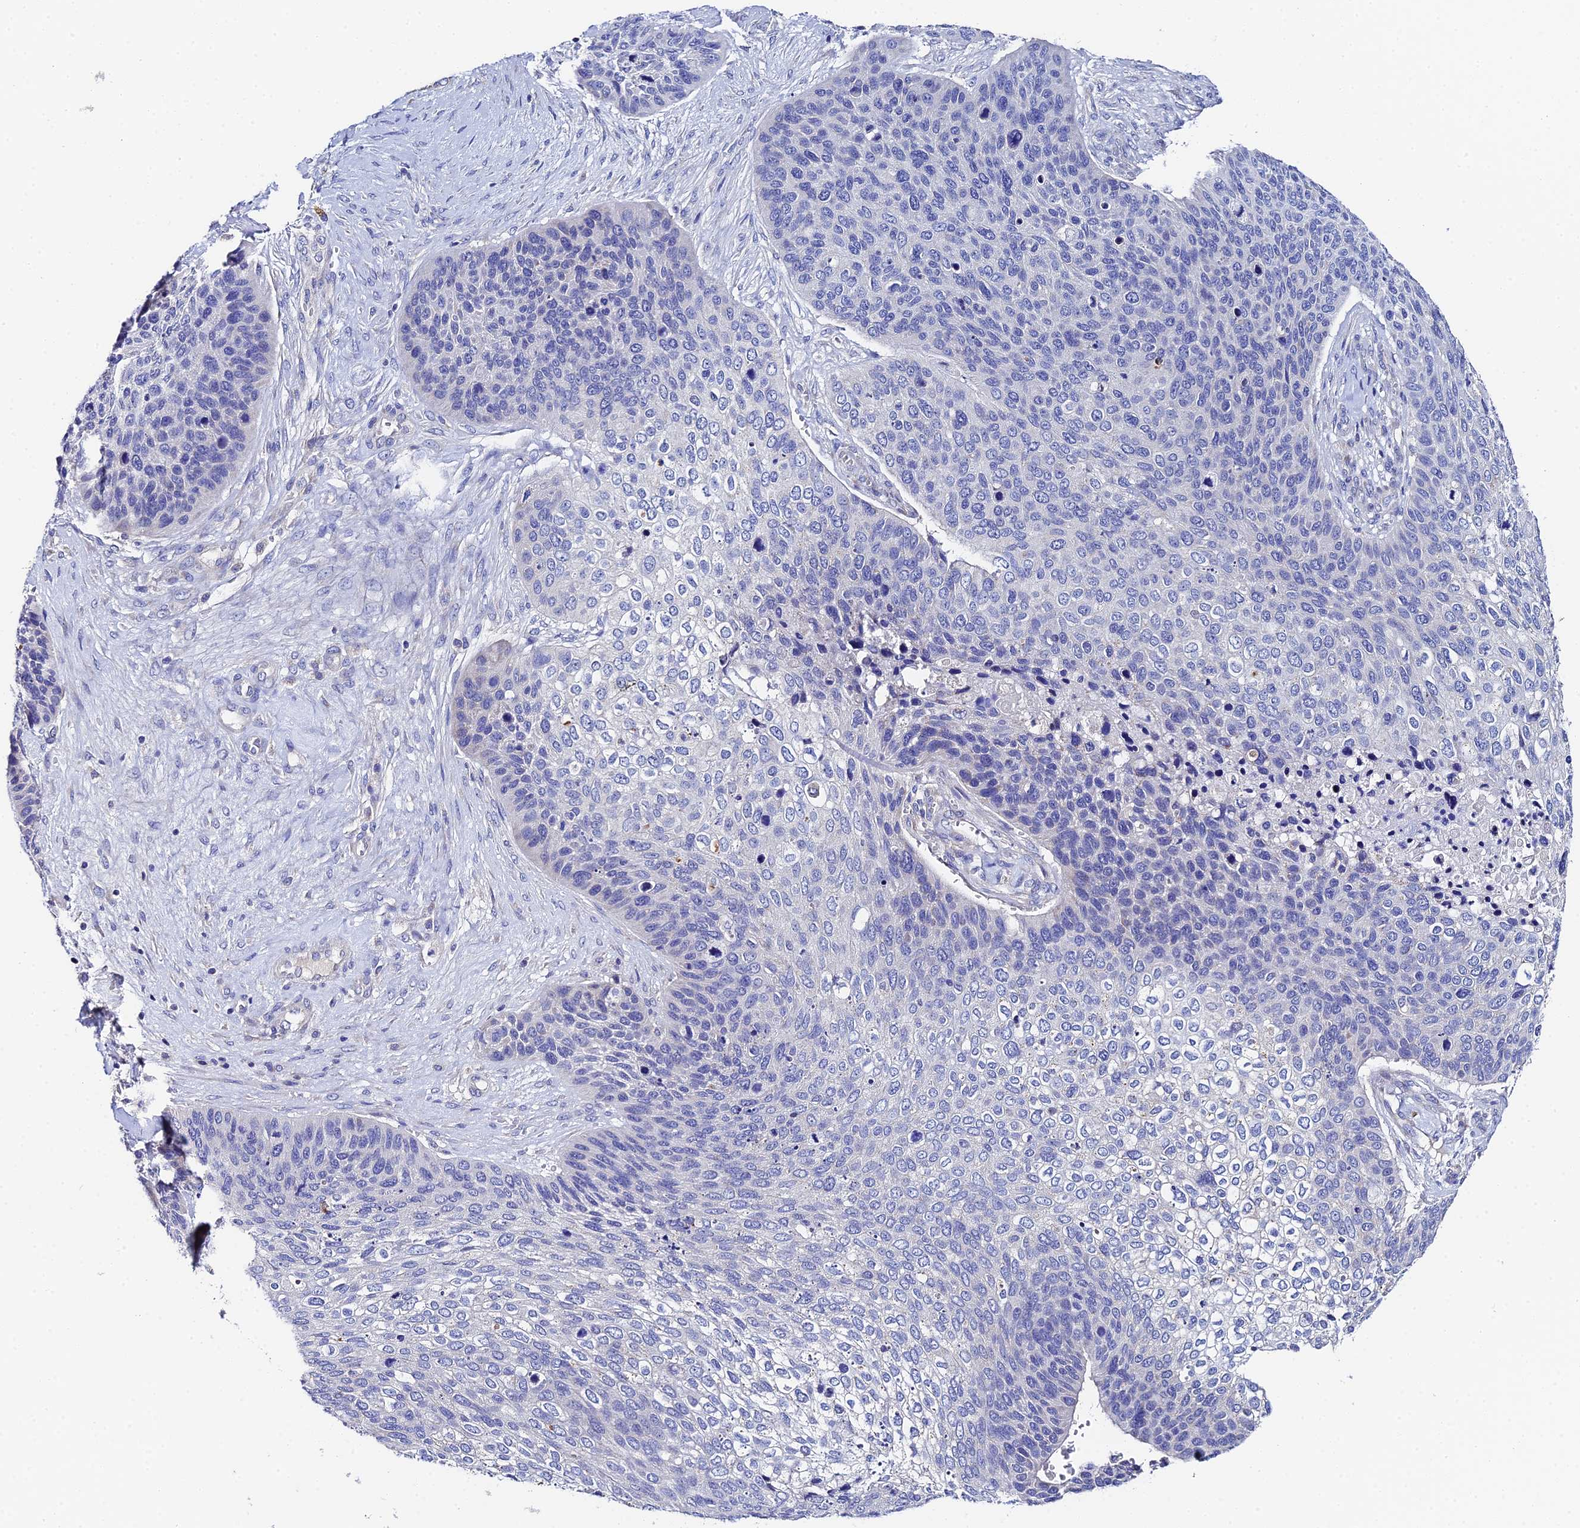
{"staining": {"intensity": "negative", "quantity": "none", "location": "none"}, "tissue": "skin cancer", "cell_type": "Tumor cells", "image_type": "cancer", "snomed": [{"axis": "morphology", "description": "Basal cell carcinoma"}, {"axis": "topography", "description": "Skin"}], "caption": "This is a histopathology image of immunohistochemistry (IHC) staining of skin cancer (basal cell carcinoma), which shows no staining in tumor cells.", "gene": "UBE2L3", "patient": {"sex": "female", "age": 74}}